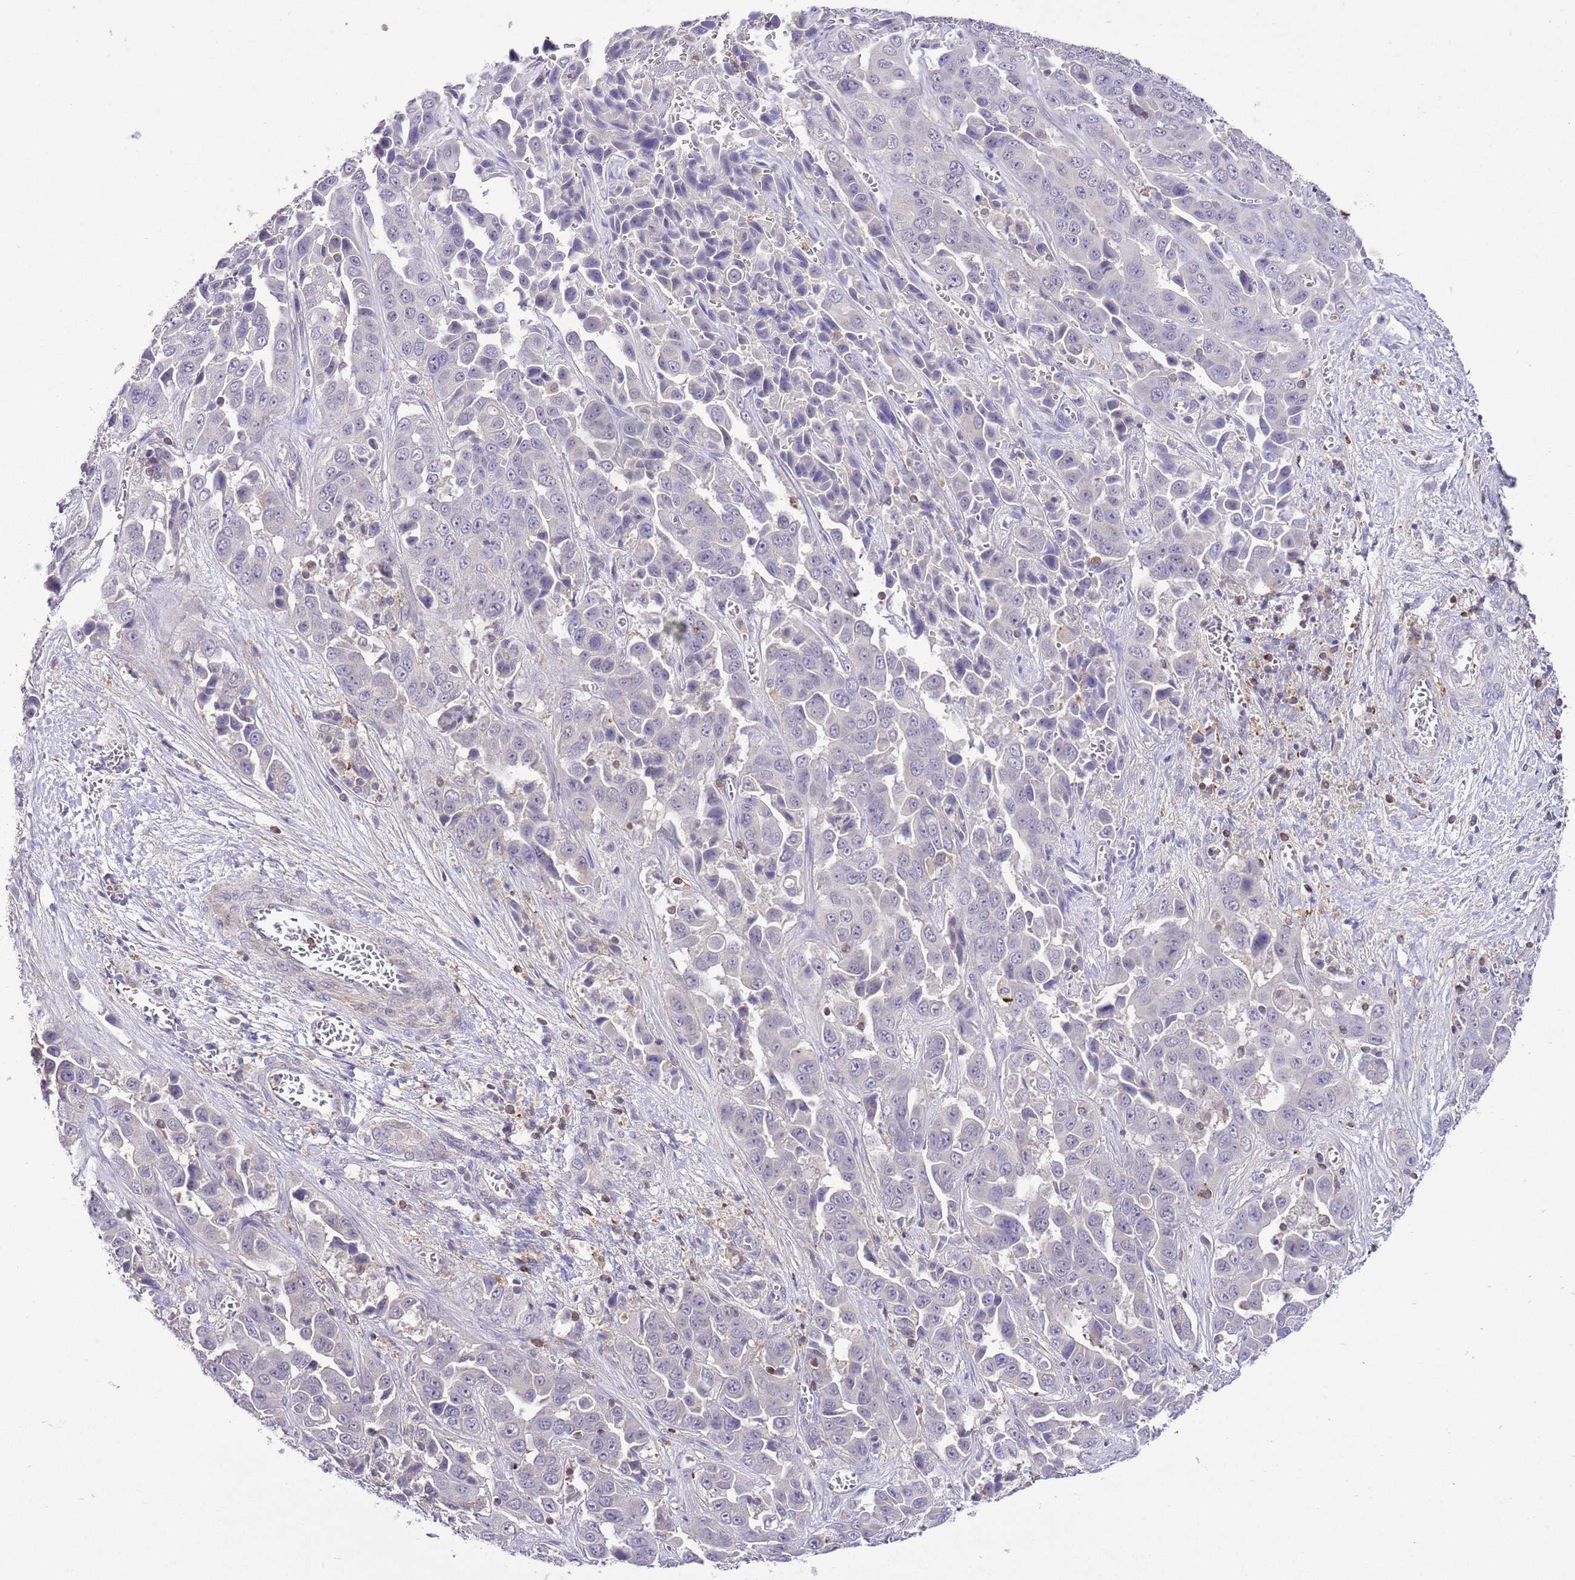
{"staining": {"intensity": "negative", "quantity": "none", "location": "none"}, "tissue": "liver cancer", "cell_type": "Tumor cells", "image_type": "cancer", "snomed": [{"axis": "morphology", "description": "Cholangiocarcinoma"}, {"axis": "topography", "description": "Liver"}], "caption": "Tumor cells show no significant expression in liver cancer.", "gene": "EFHD1", "patient": {"sex": "female", "age": 52}}